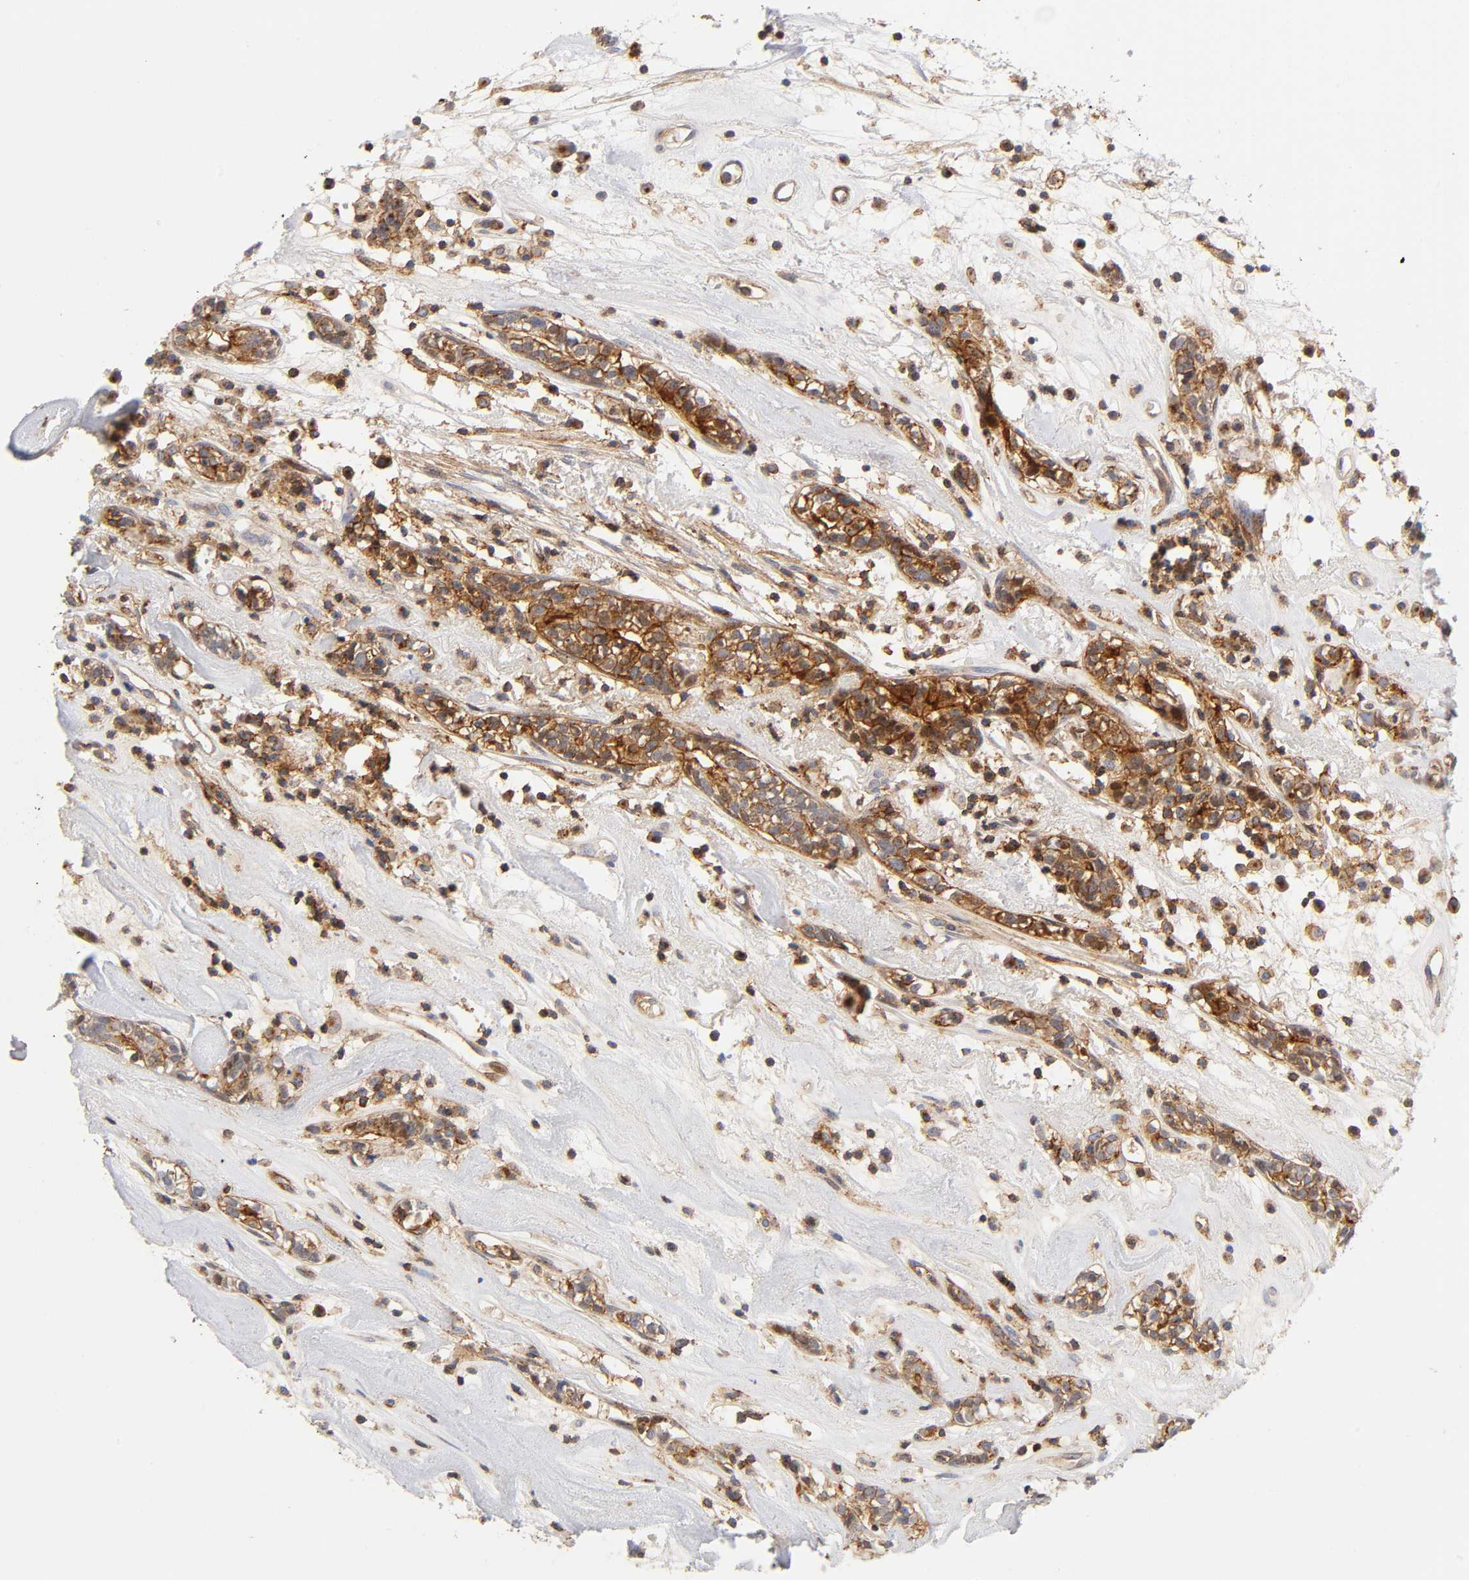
{"staining": {"intensity": "moderate", "quantity": "25%-75%", "location": "cytoplasmic/membranous,nuclear"}, "tissue": "head and neck cancer", "cell_type": "Tumor cells", "image_type": "cancer", "snomed": [{"axis": "morphology", "description": "Adenocarcinoma, NOS"}, {"axis": "topography", "description": "Salivary gland"}, {"axis": "topography", "description": "Head-Neck"}], "caption": "Protein analysis of head and neck adenocarcinoma tissue displays moderate cytoplasmic/membranous and nuclear staining in about 25%-75% of tumor cells.", "gene": "ANXA7", "patient": {"sex": "female", "age": 65}}